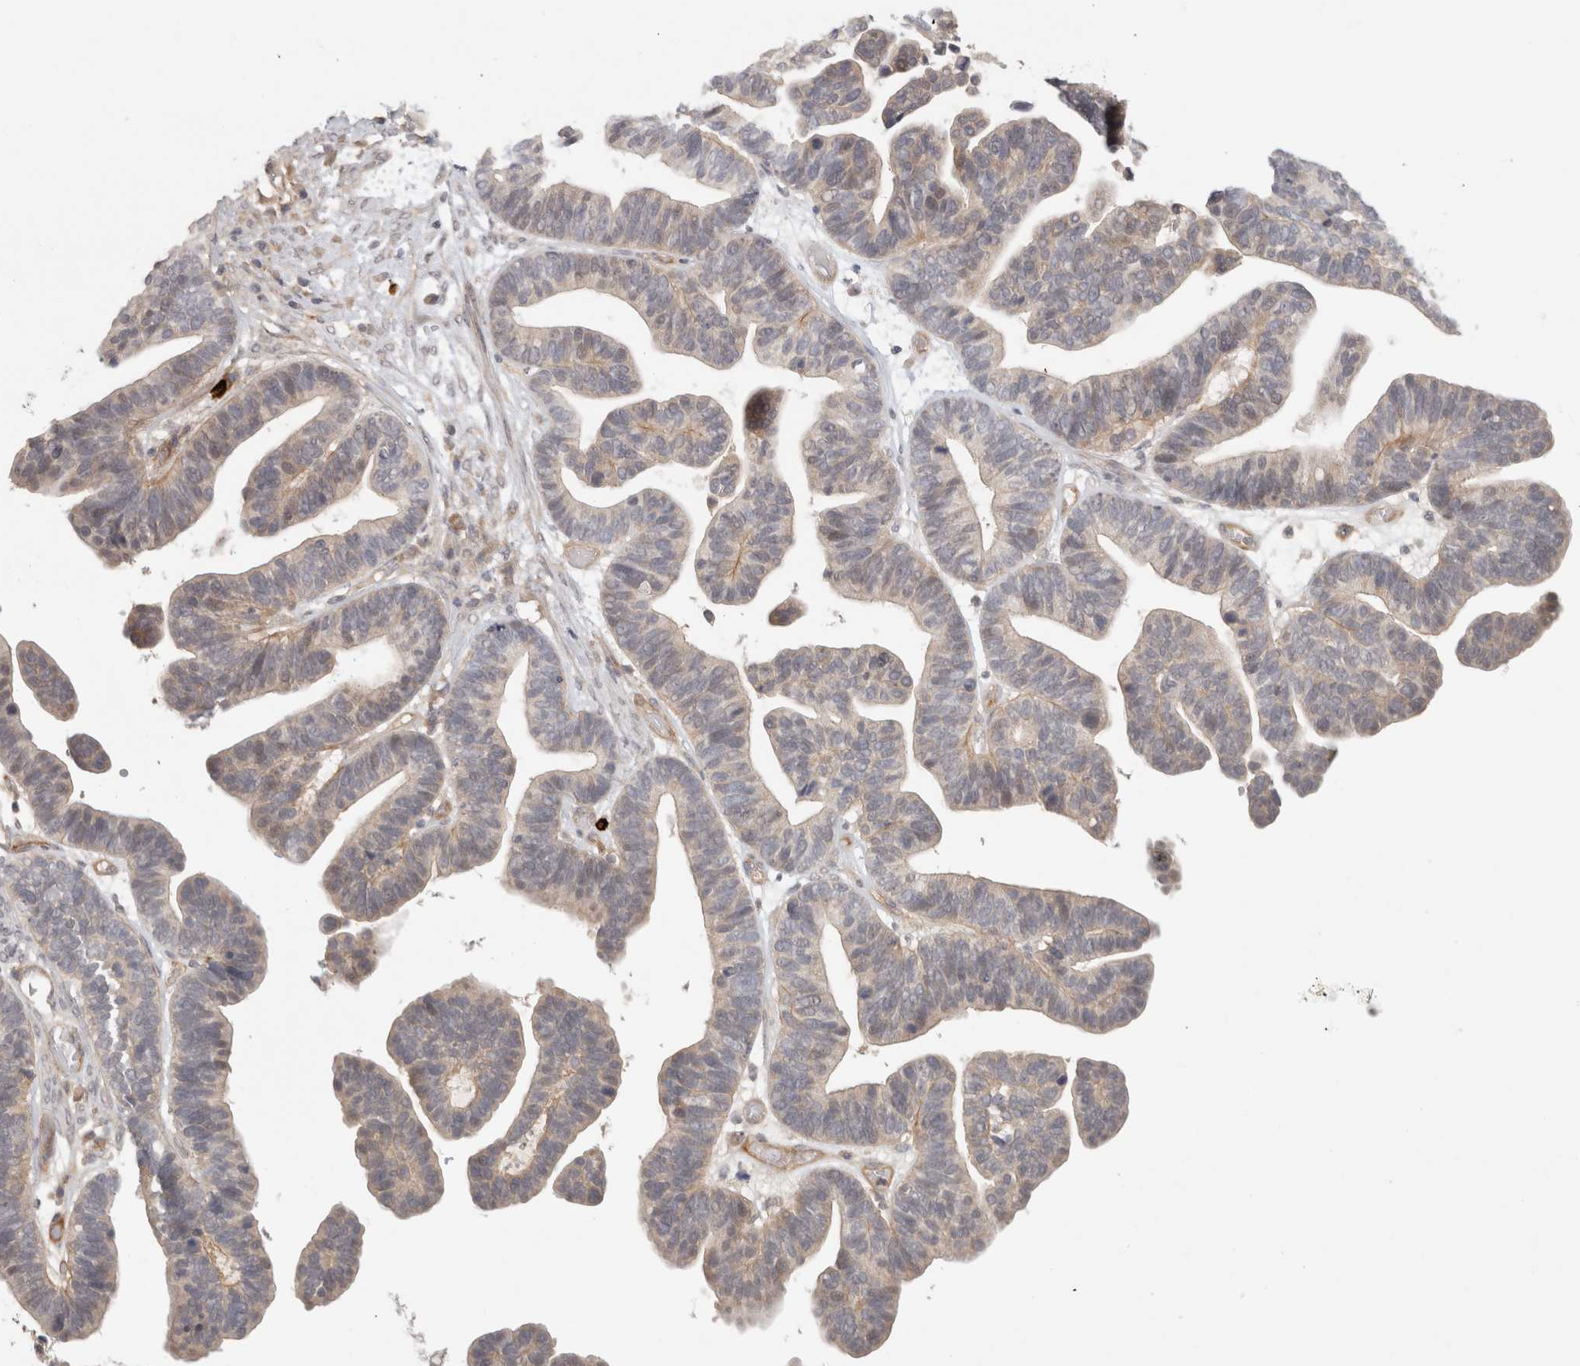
{"staining": {"intensity": "negative", "quantity": "none", "location": "none"}, "tissue": "ovarian cancer", "cell_type": "Tumor cells", "image_type": "cancer", "snomed": [{"axis": "morphology", "description": "Cystadenocarcinoma, serous, NOS"}, {"axis": "topography", "description": "Ovary"}], "caption": "Serous cystadenocarcinoma (ovarian) was stained to show a protein in brown. There is no significant staining in tumor cells. (Brightfield microscopy of DAB (3,3'-diaminobenzidine) immunohistochemistry at high magnification).", "gene": "HSPG2", "patient": {"sex": "female", "age": 56}}